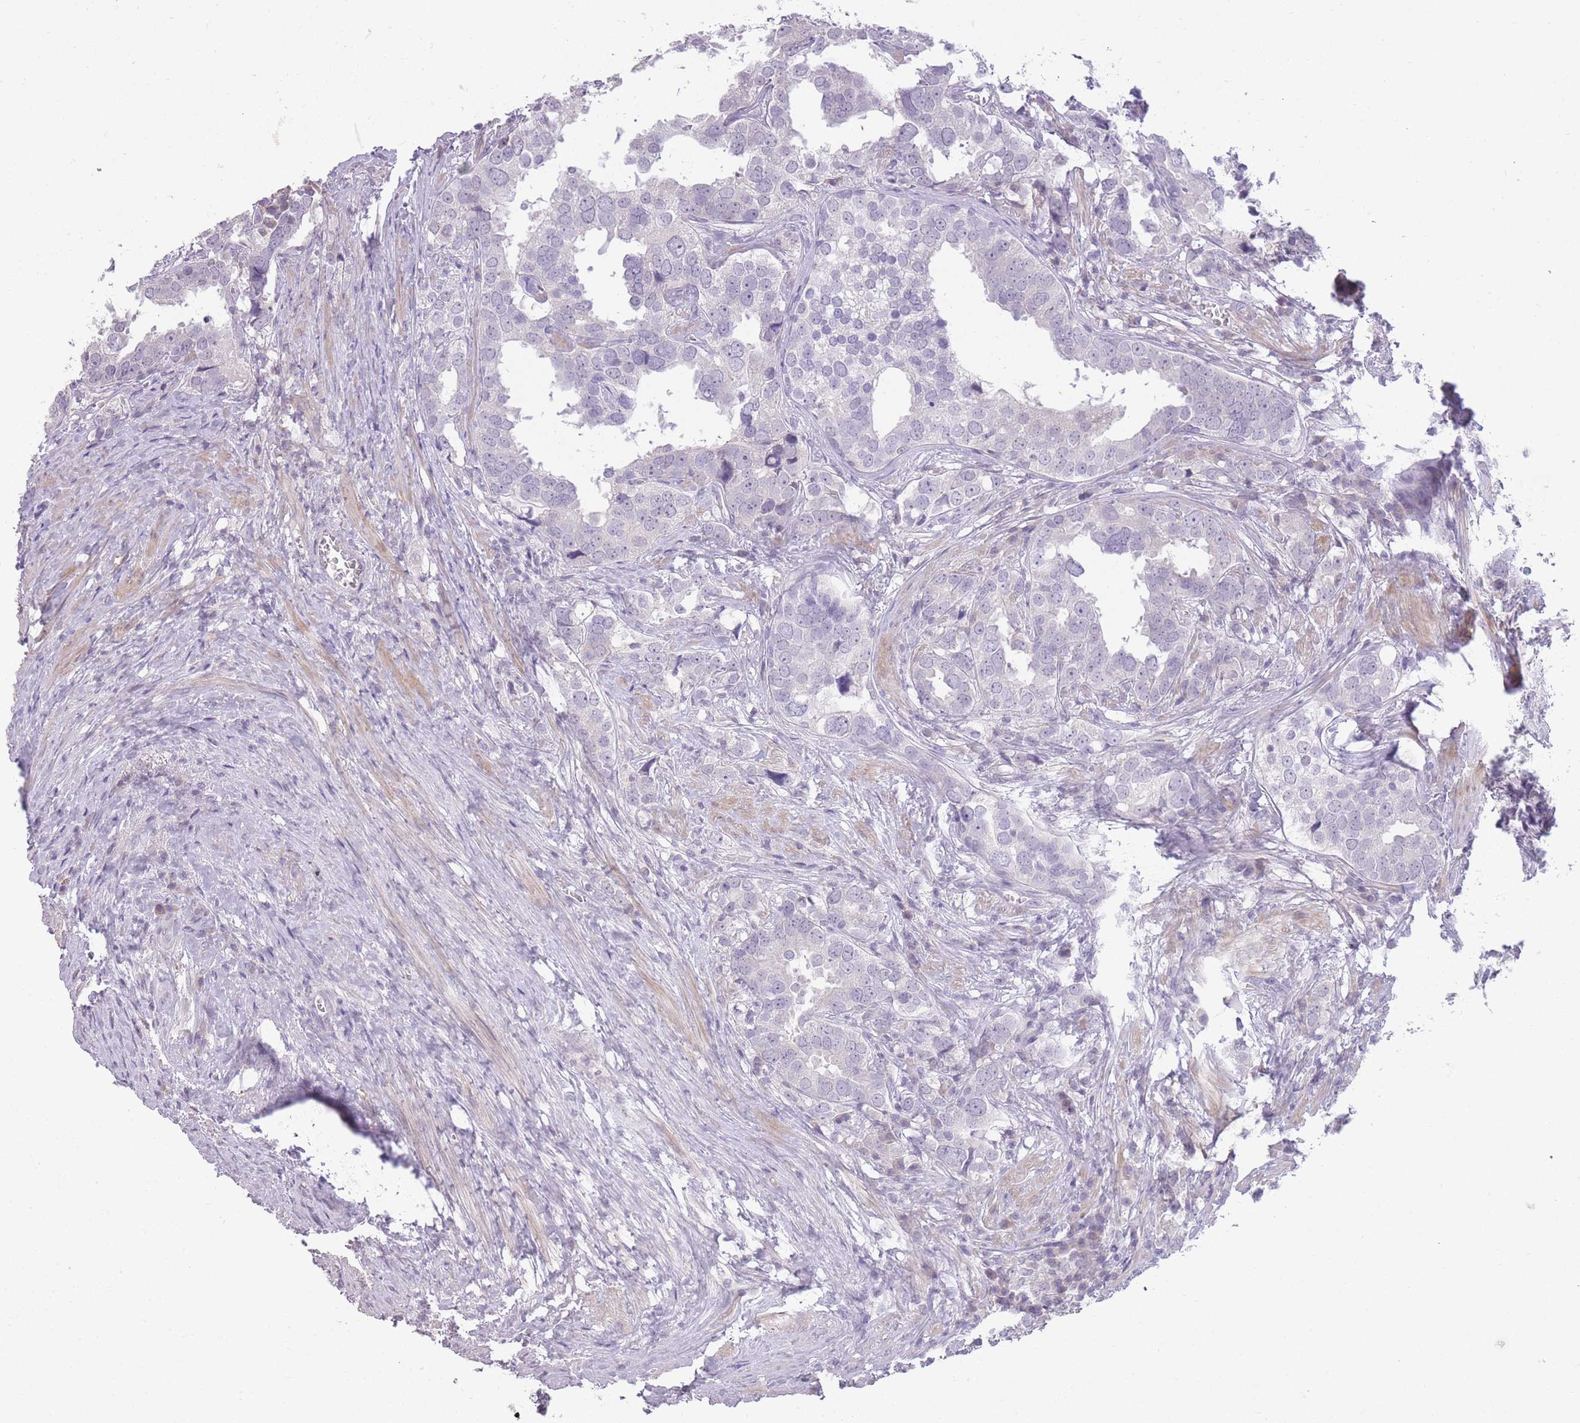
{"staining": {"intensity": "negative", "quantity": "none", "location": "none"}, "tissue": "prostate cancer", "cell_type": "Tumor cells", "image_type": "cancer", "snomed": [{"axis": "morphology", "description": "Adenocarcinoma, High grade"}, {"axis": "topography", "description": "Prostate"}], "caption": "The IHC image has no significant expression in tumor cells of prostate cancer tissue. (Stains: DAB (3,3'-diaminobenzidine) immunohistochemistry with hematoxylin counter stain, Microscopy: brightfield microscopy at high magnification).", "gene": "ZBTB24", "patient": {"sex": "male", "age": 71}}